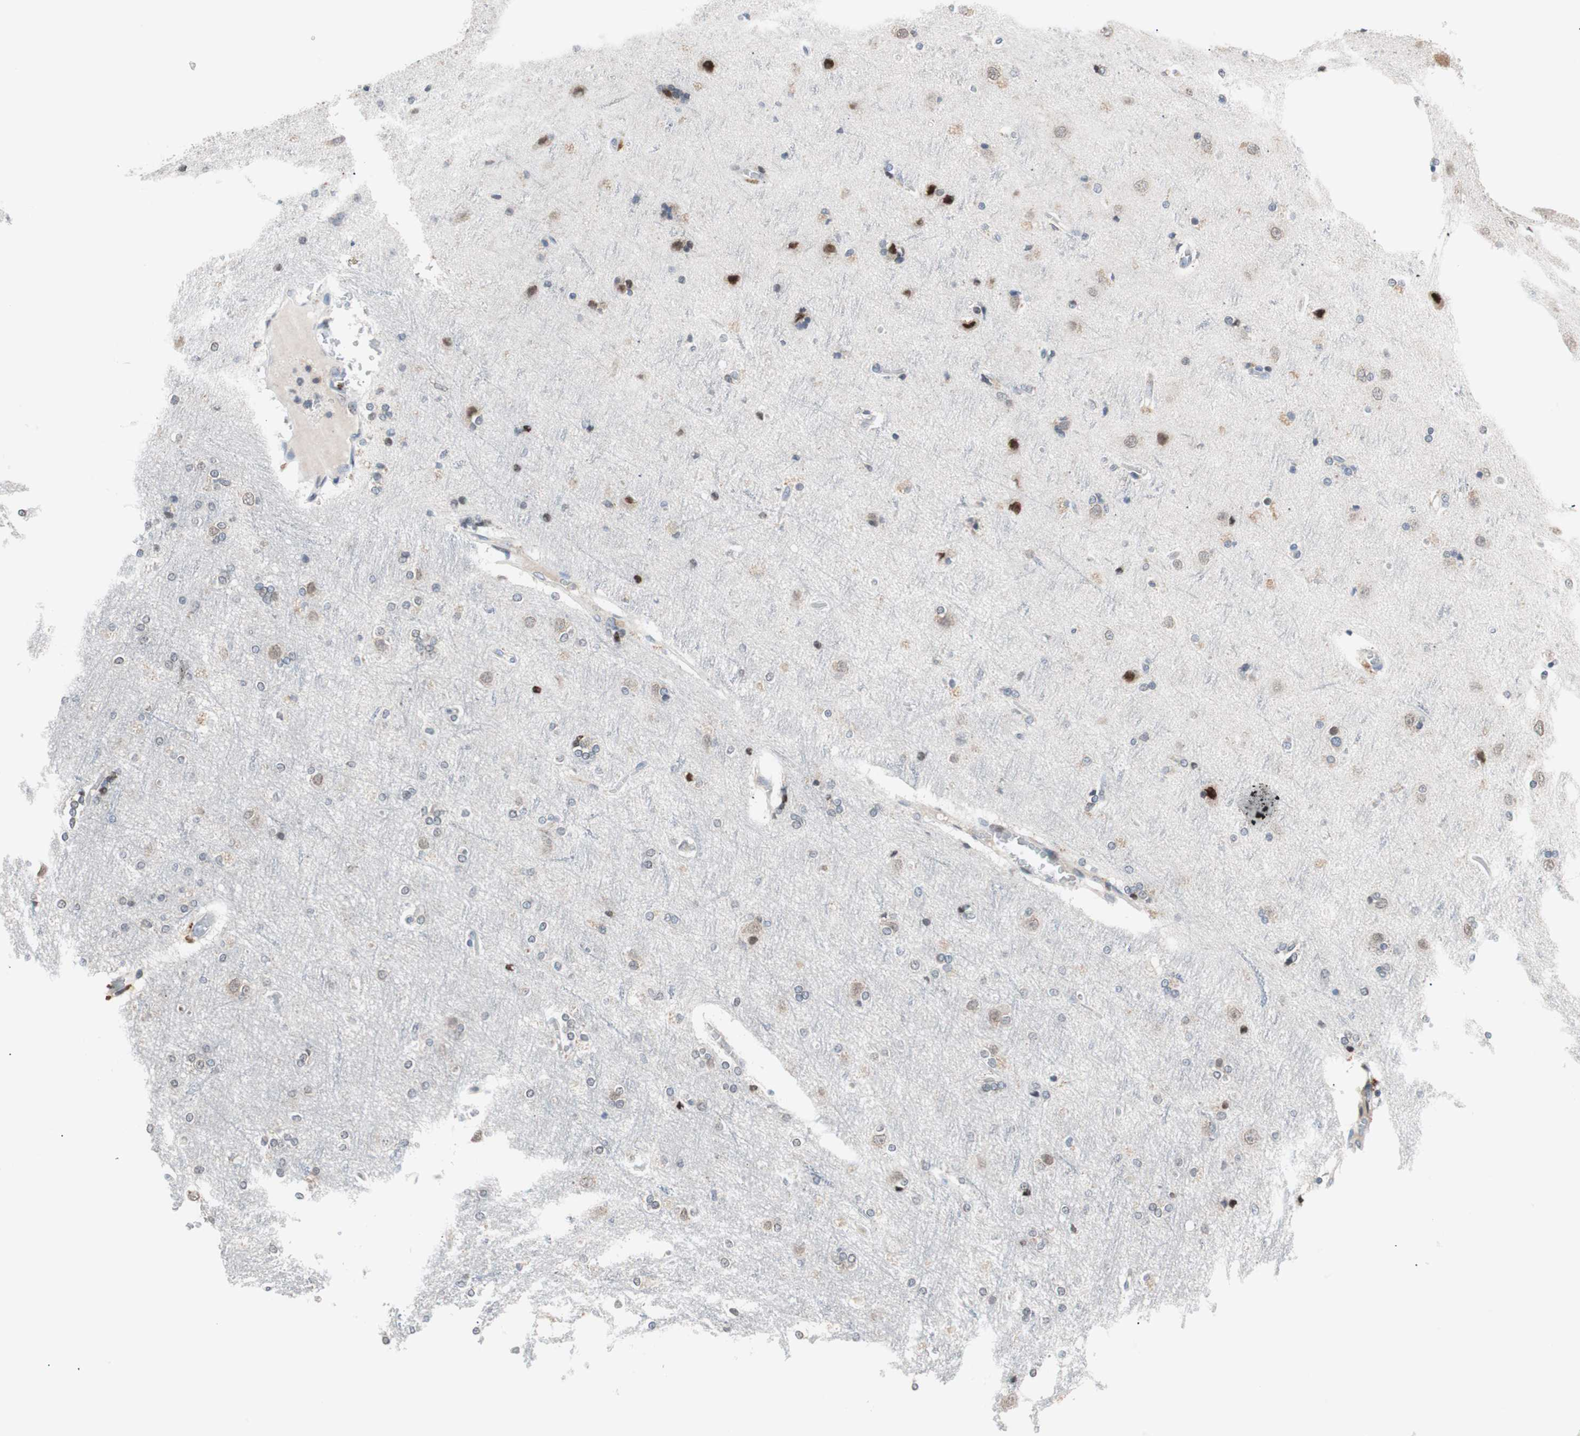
{"staining": {"intensity": "negative", "quantity": "none", "location": "none"}, "tissue": "cerebral cortex", "cell_type": "Endothelial cells", "image_type": "normal", "snomed": [{"axis": "morphology", "description": "Normal tissue, NOS"}, {"axis": "topography", "description": "Cerebral cortex"}], "caption": "DAB (3,3'-diaminobenzidine) immunohistochemical staining of normal cerebral cortex demonstrates no significant staining in endothelial cells. (DAB (3,3'-diaminobenzidine) immunohistochemistry visualized using brightfield microscopy, high magnification).", "gene": "POLH", "patient": {"sex": "female", "age": 54}}